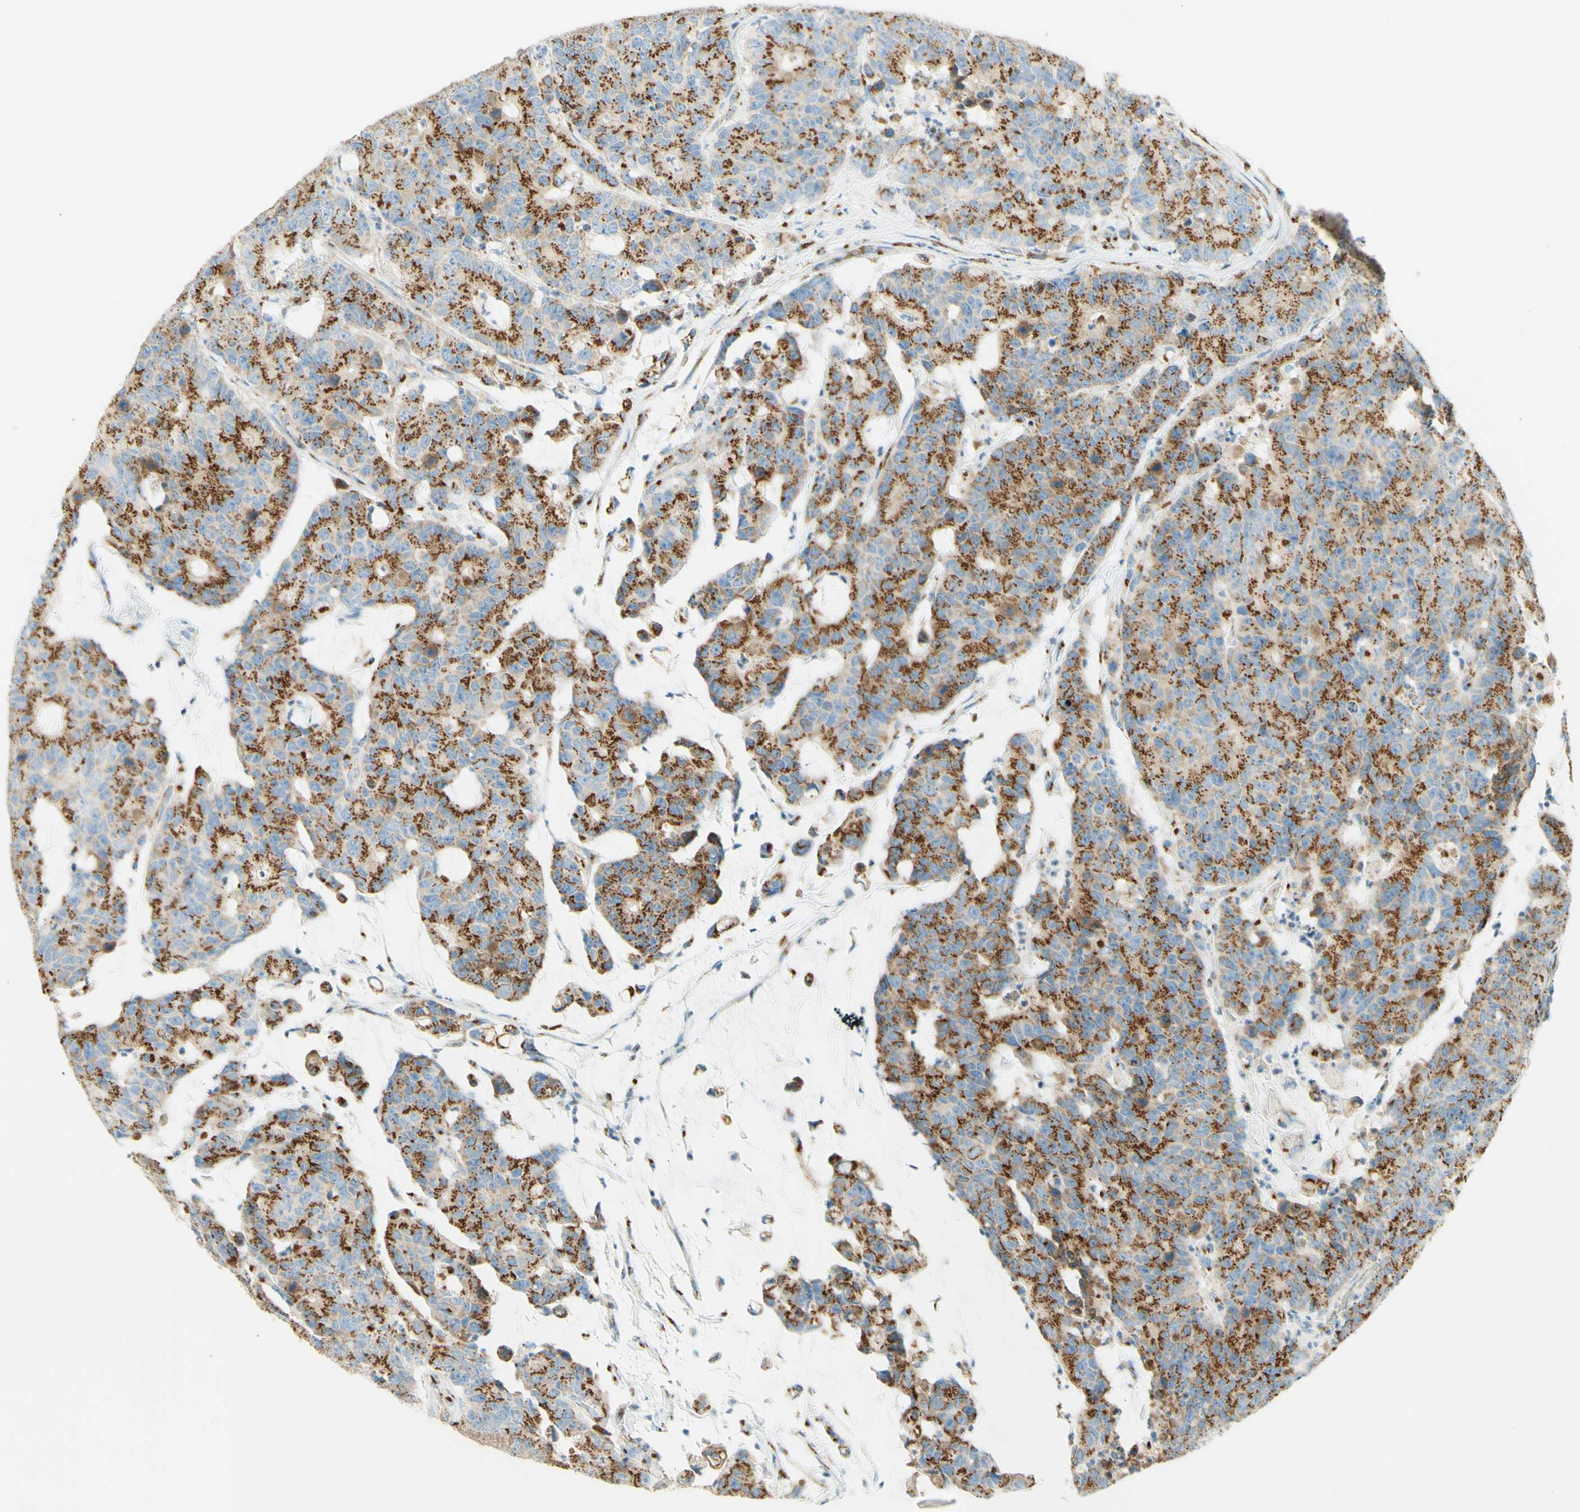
{"staining": {"intensity": "strong", "quantity": ">75%", "location": "cytoplasmic/membranous"}, "tissue": "colorectal cancer", "cell_type": "Tumor cells", "image_type": "cancer", "snomed": [{"axis": "morphology", "description": "Adenocarcinoma, NOS"}, {"axis": "topography", "description": "Colon"}], "caption": "DAB immunohistochemical staining of human adenocarcinoma (colorectal) reveals strong cytoplasmic/membranous protein expression in approximately >75% of tumor cells.", "gene": "GOLGB1", "patient": {"sex": "female", "age": 86}}